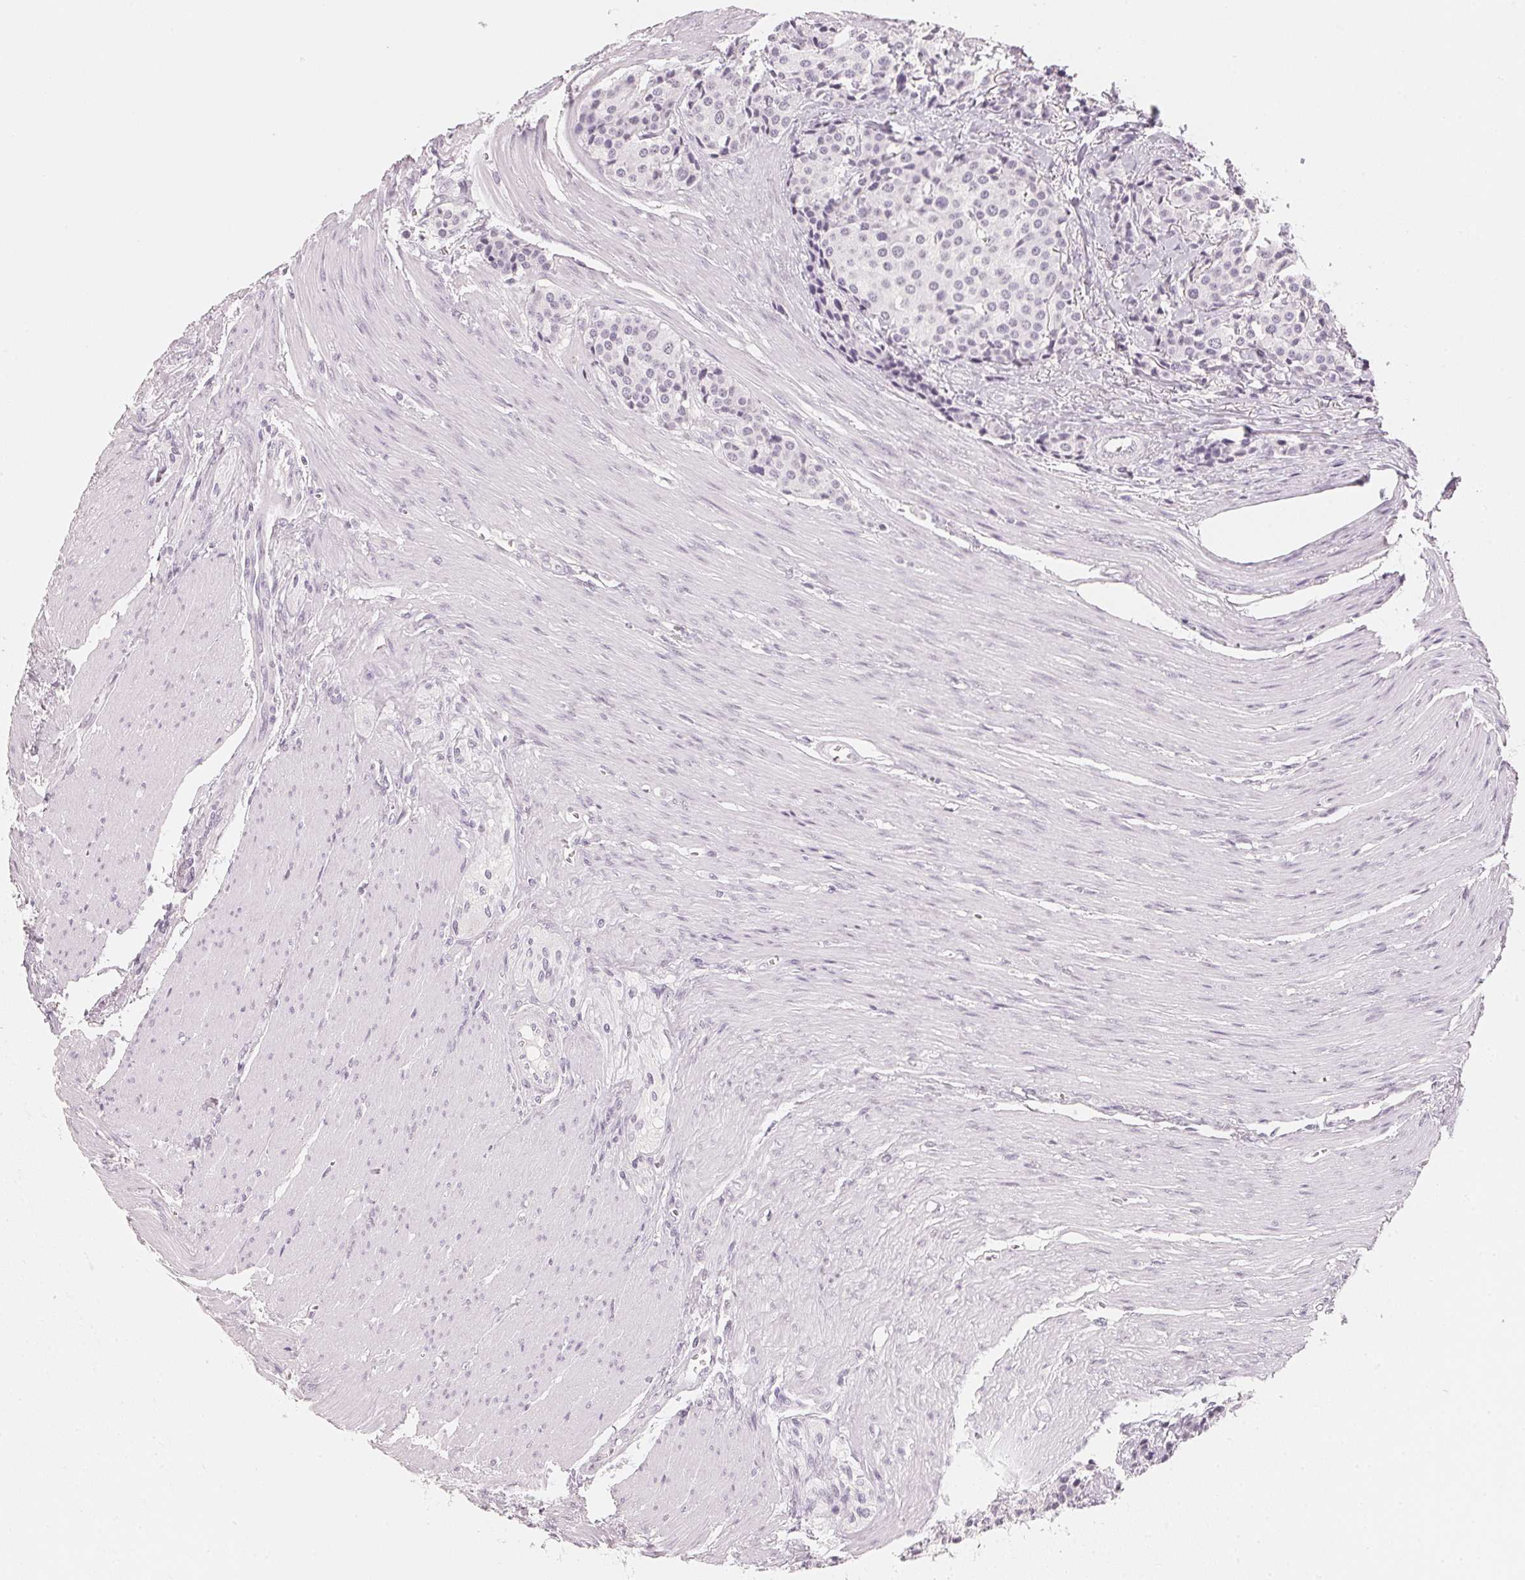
{"staining": {"intensity": "negative", "quantity": "none", "location": "none"}, "tissue": "carcinoid", "cell_type": "Tumor cells", "image_type": "cancer", "snomed": [{"axis": "morphology", "description": "Carcinoid, malignant, NOS"}, {"axis": "topography", "description": "Small intestine"}], "caption": "The immunohistochemistry photomicrograph has no significant staining in tumor cells of carcinoid (malignant) tissue. (DAB IHC, high magnification).", "gene": "SLC22A8", "patient": {"sex": "male", "age": 73}}